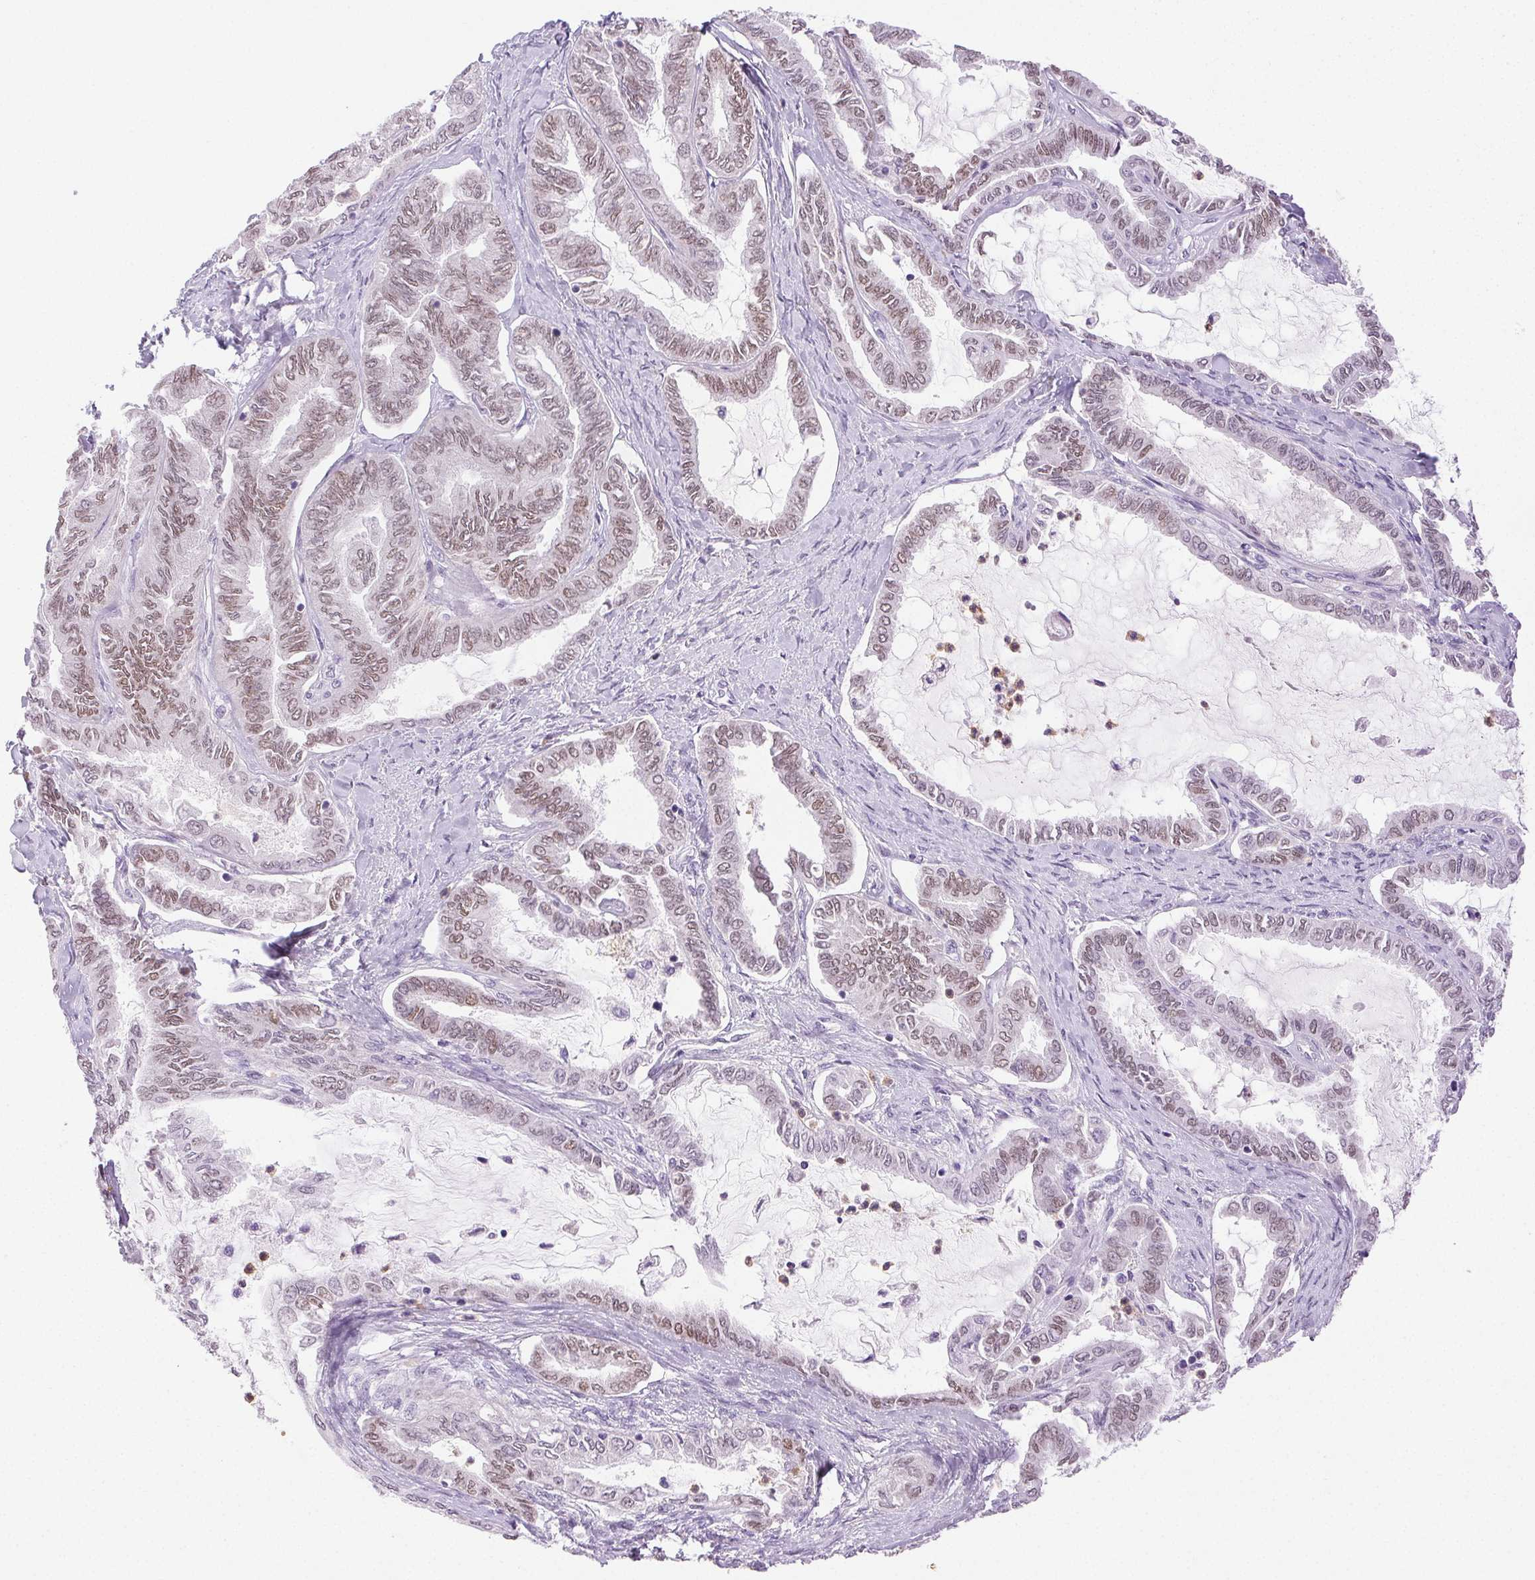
{"staining": {"intensity": "moderate", "quantity": ">75%", "location": "nuclear"}, "tissue": "ovarian cancer", "cell_type": "Tumor cells", "image_type": "cancer", "snomed": [{"axis": "morphology", "description": "Carcinoma, endometroid"}, {"axis": "topography", "description": "Ovary"}], "caption": "Tumor cells demonstrate moderate nuclear expression in about >75% of cells in endometroid carcinoma (ovarian).", "gene": "EMX2", "patient": {"sex": "female", "age": 70}}